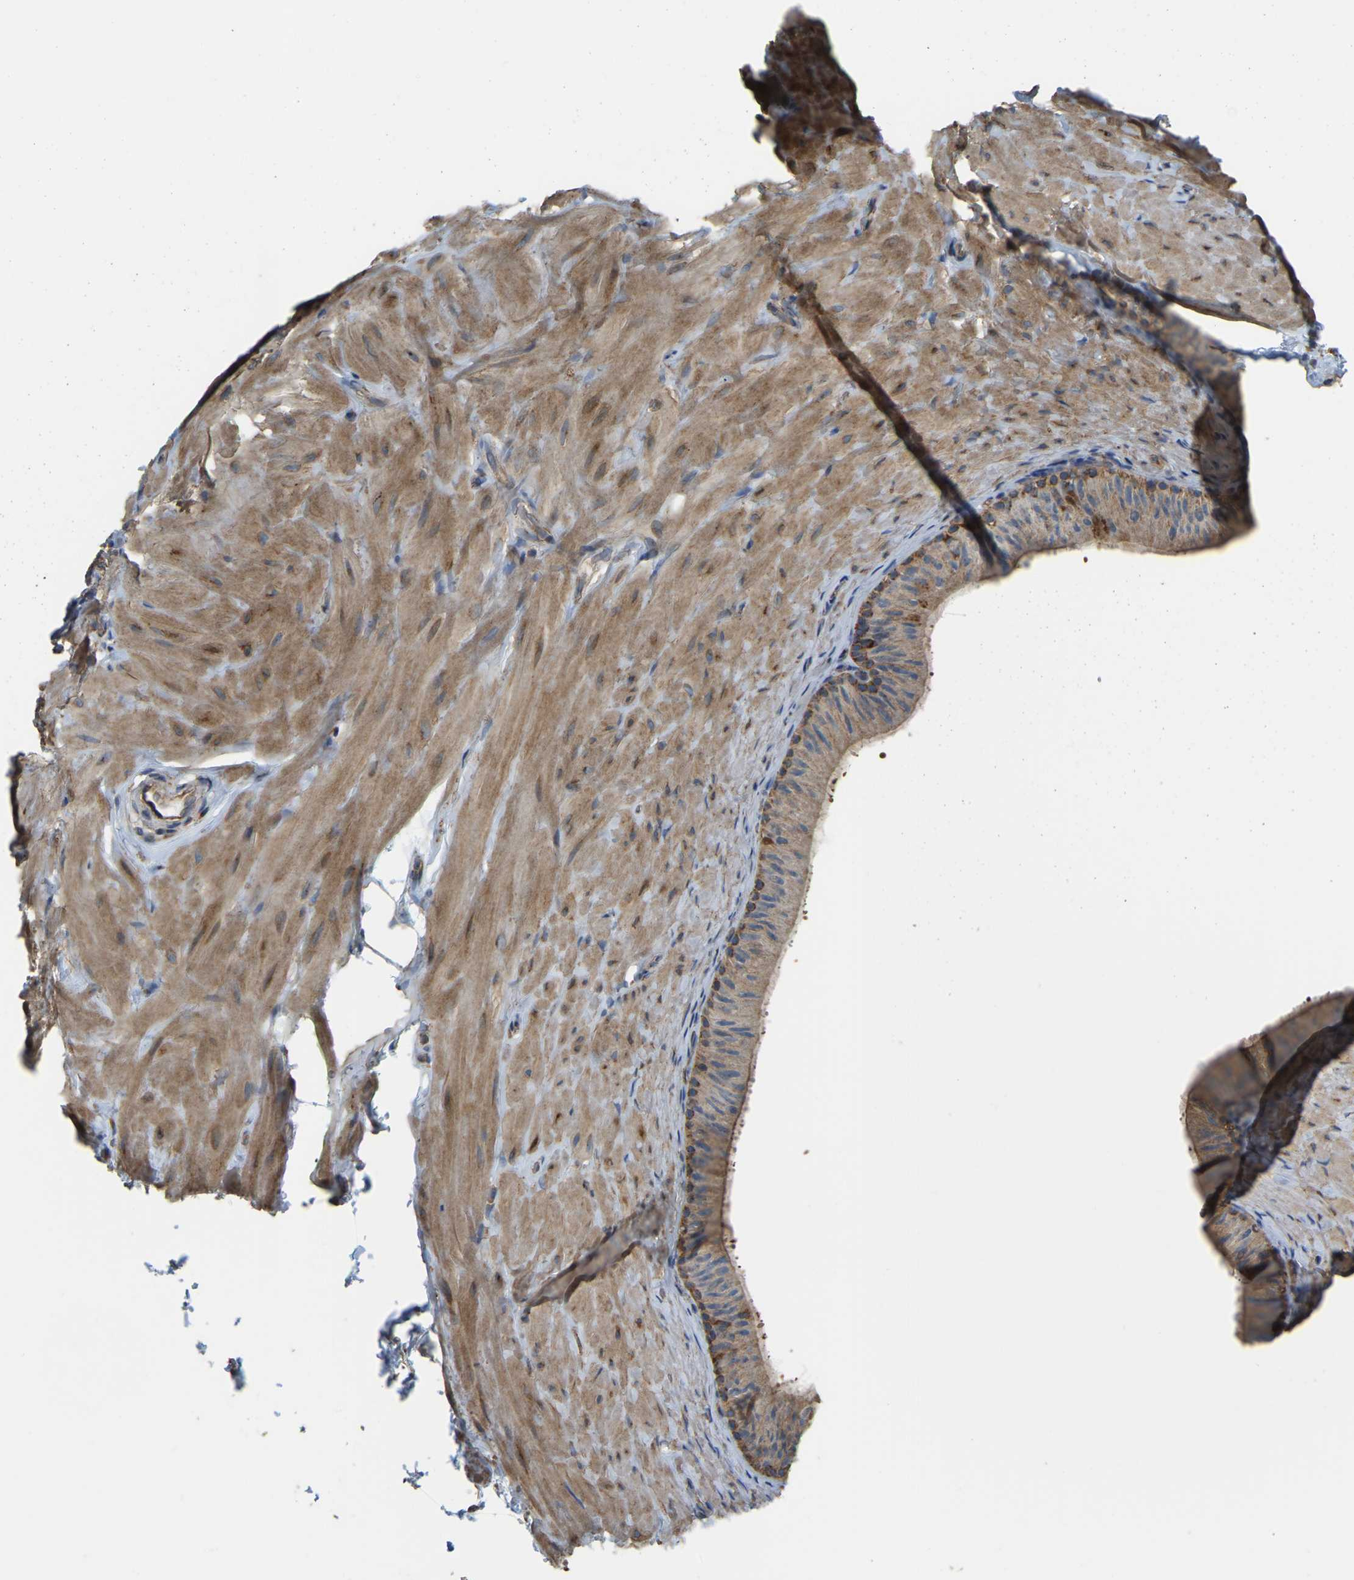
{"staining": {"intensity": "moderate", "quantity": ">75%", "location": "cytoplasmic/membranous"}, "tissue": "epididymis", "cell_type": "Glandular cells", "image_type": "normal", "snomed": [{"axis": "morphology", "description": "Normal tissue, NOS"}, {"axis": "topography", "description": "Epididymis"}], "caption": "About >75% of glandular cells in normal epididymis show moderate cytoplasmic/membranous protein positivity as visualized by brown immunohistochemical staining.", "gene": "PSMD7", "patient": {"sex": "male", "age": 34}}